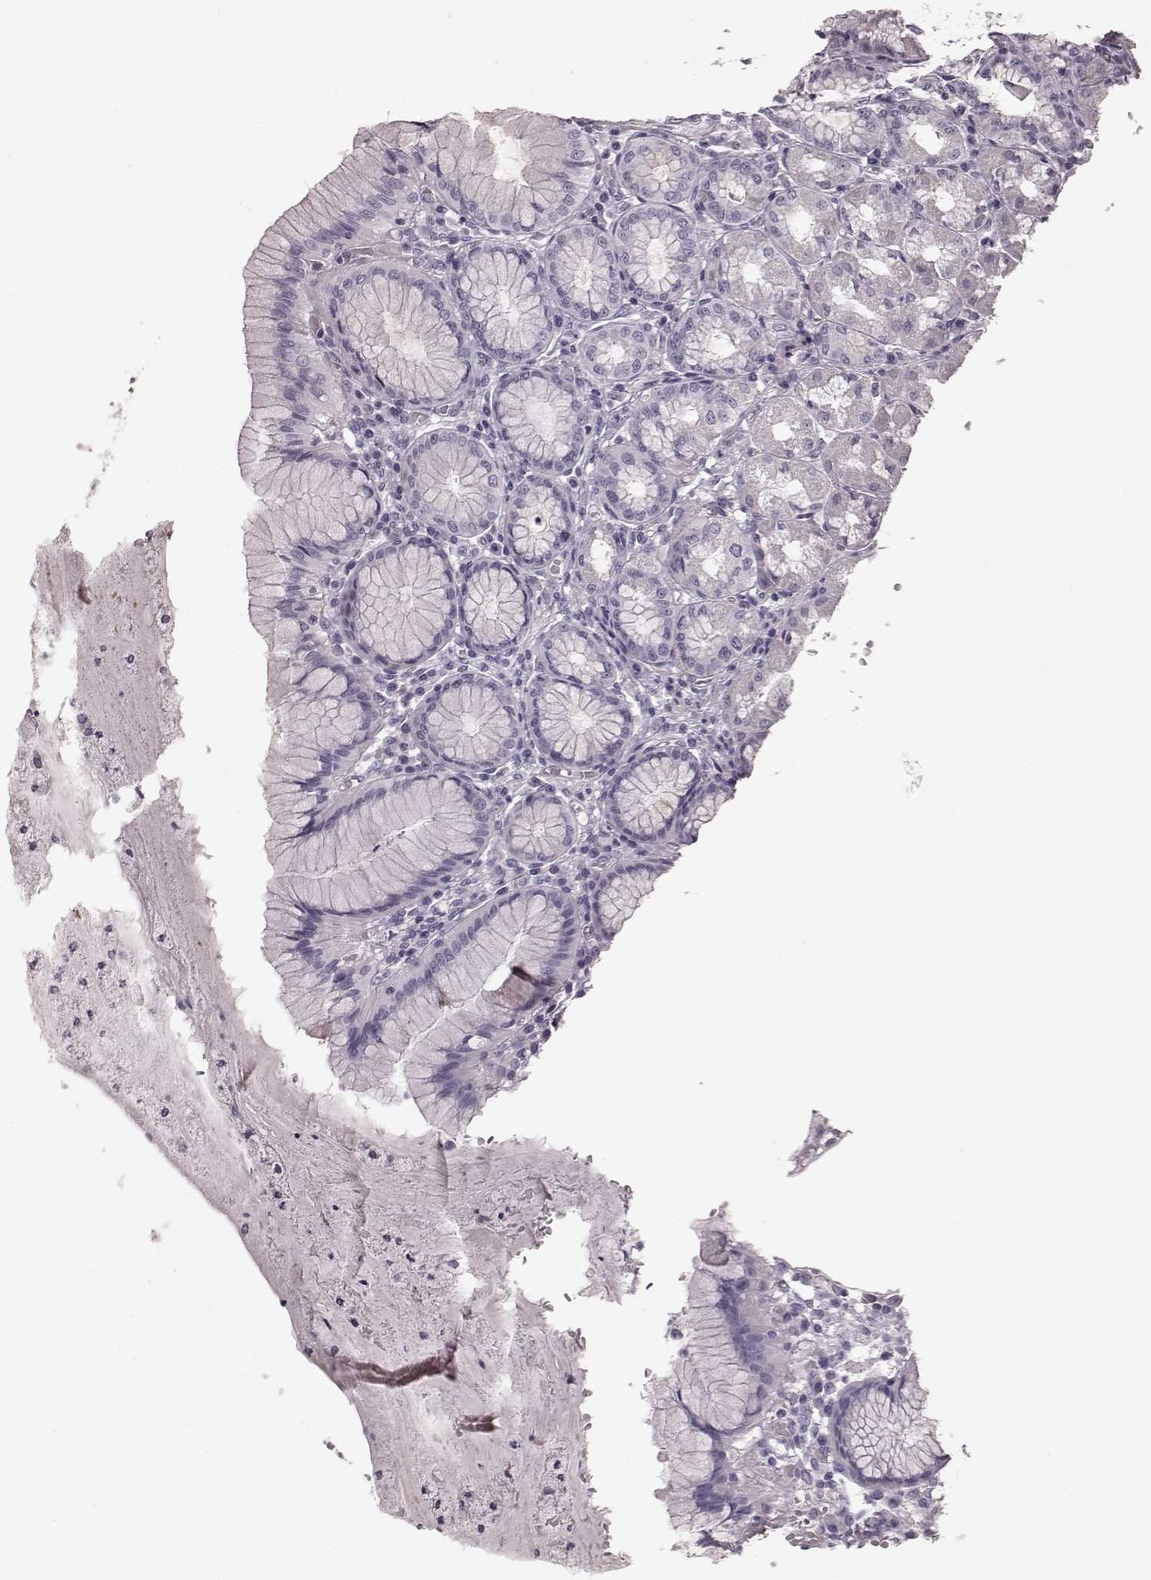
{"staining": {"intensity": "weak", "quantity": "<25%", "location": "cytoplasmic/membranous"}, "tissue": "stomach", "cell_type": "Glandular cells", "image_type": "normal", "snomed": [{"axis": "morphology", "description": "Normal tissue, NOS"}, {"axis": "topography", "description": "Stomach"}], "caption": "The immunohistochemistry (IHC) micrograph has no significant positivity in glandular cells of stomach.", "gene": "ZNF433", "patient": {"sex": "male", "age": 55}}